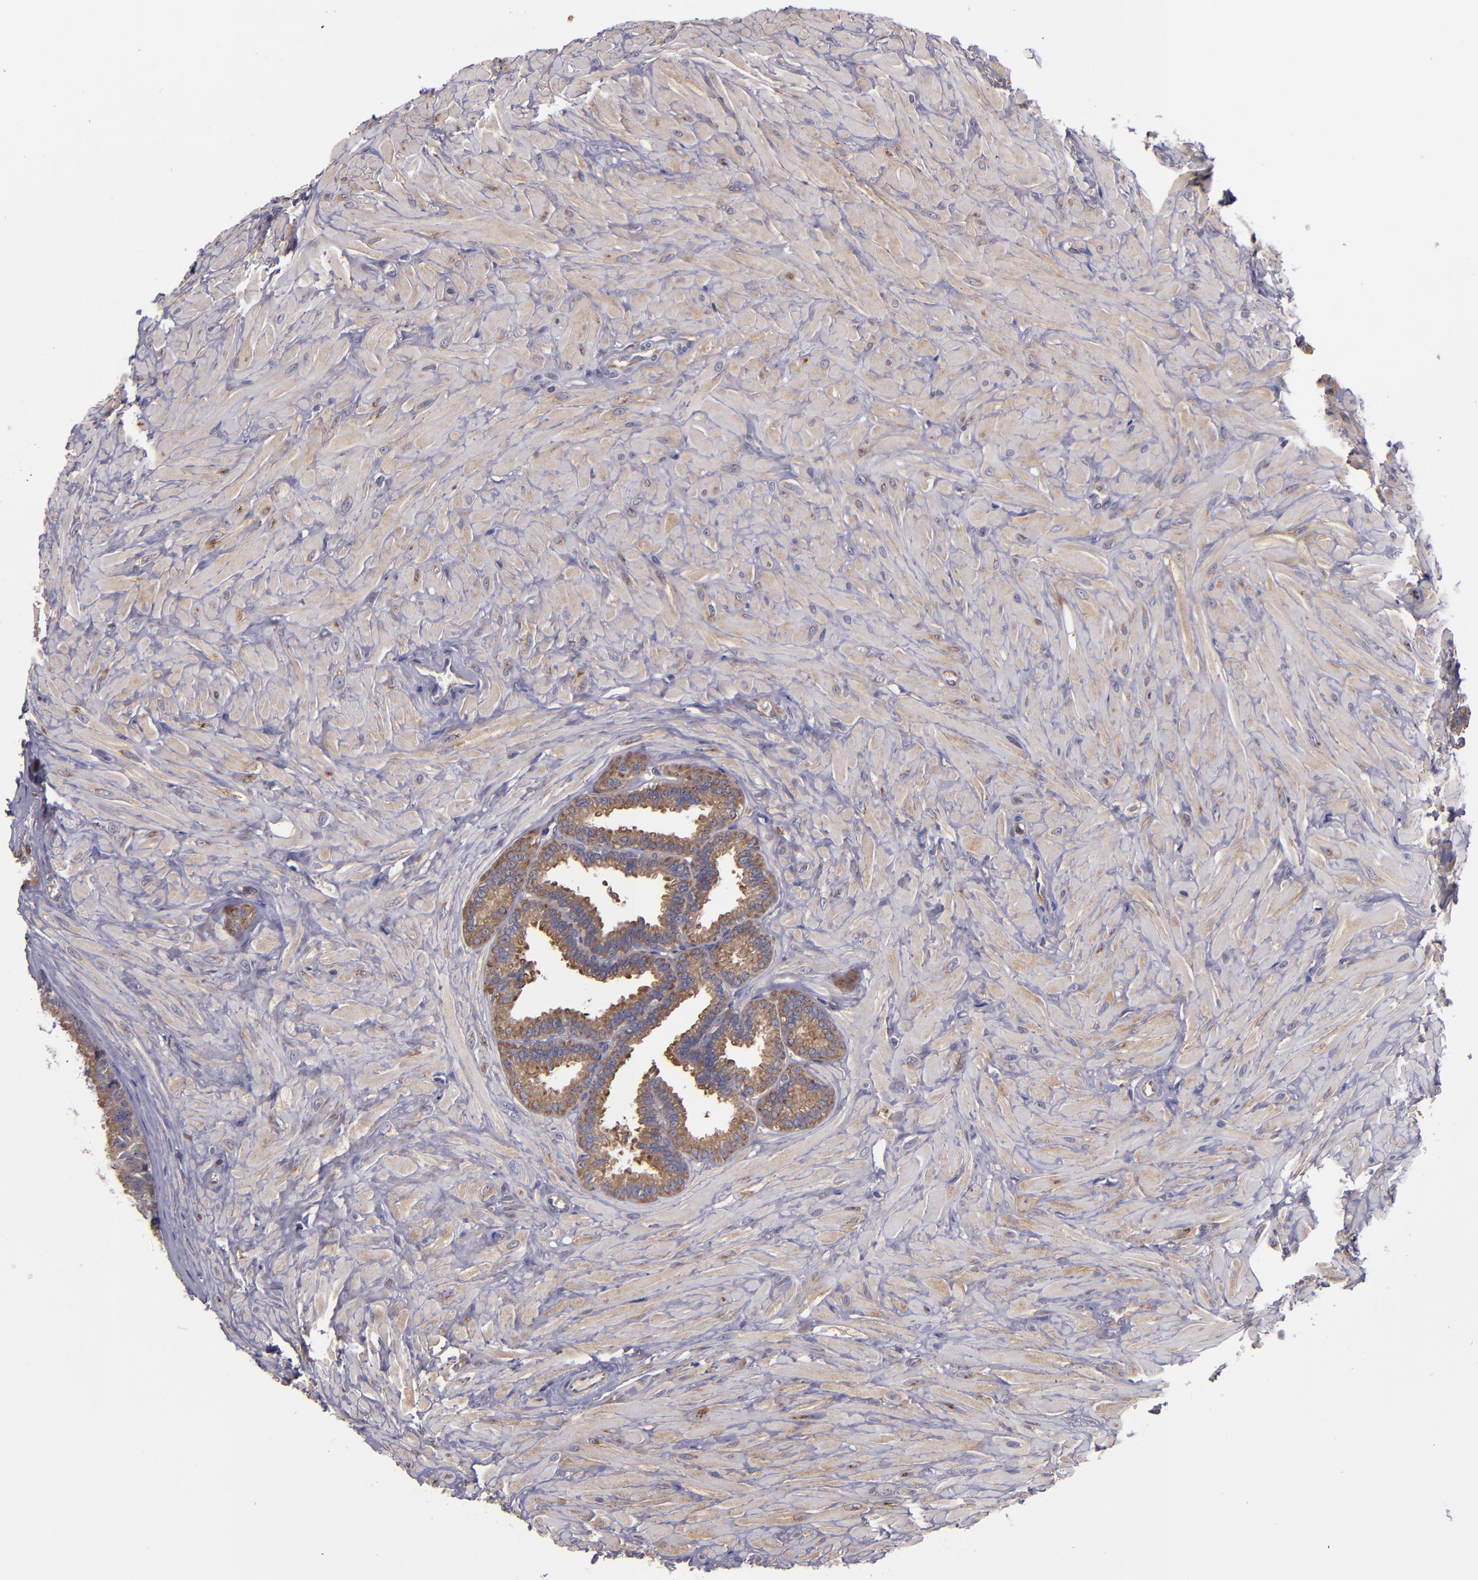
{"staining": {"intensity": "moderate", "quantity": ">75%", "location": "cytoplasmic/membranous"}, "tissue": "seminal vesicle", "cell_type": "Glandular cells", "image_type": "normal", "snomed": [{"axis": "morphology", "description": "Normal tissue, NOS"}, {"axis": "topography", "description": "Seminal veicle"}], "caption": "This is an image of immunohistochemistry staining of normal seminal vesicle, which shows moderate staining in the cytoplasmic/membranous of glandular cells.", "gene": "CARS1", "patient": {"sex": "male", "age": 26}}